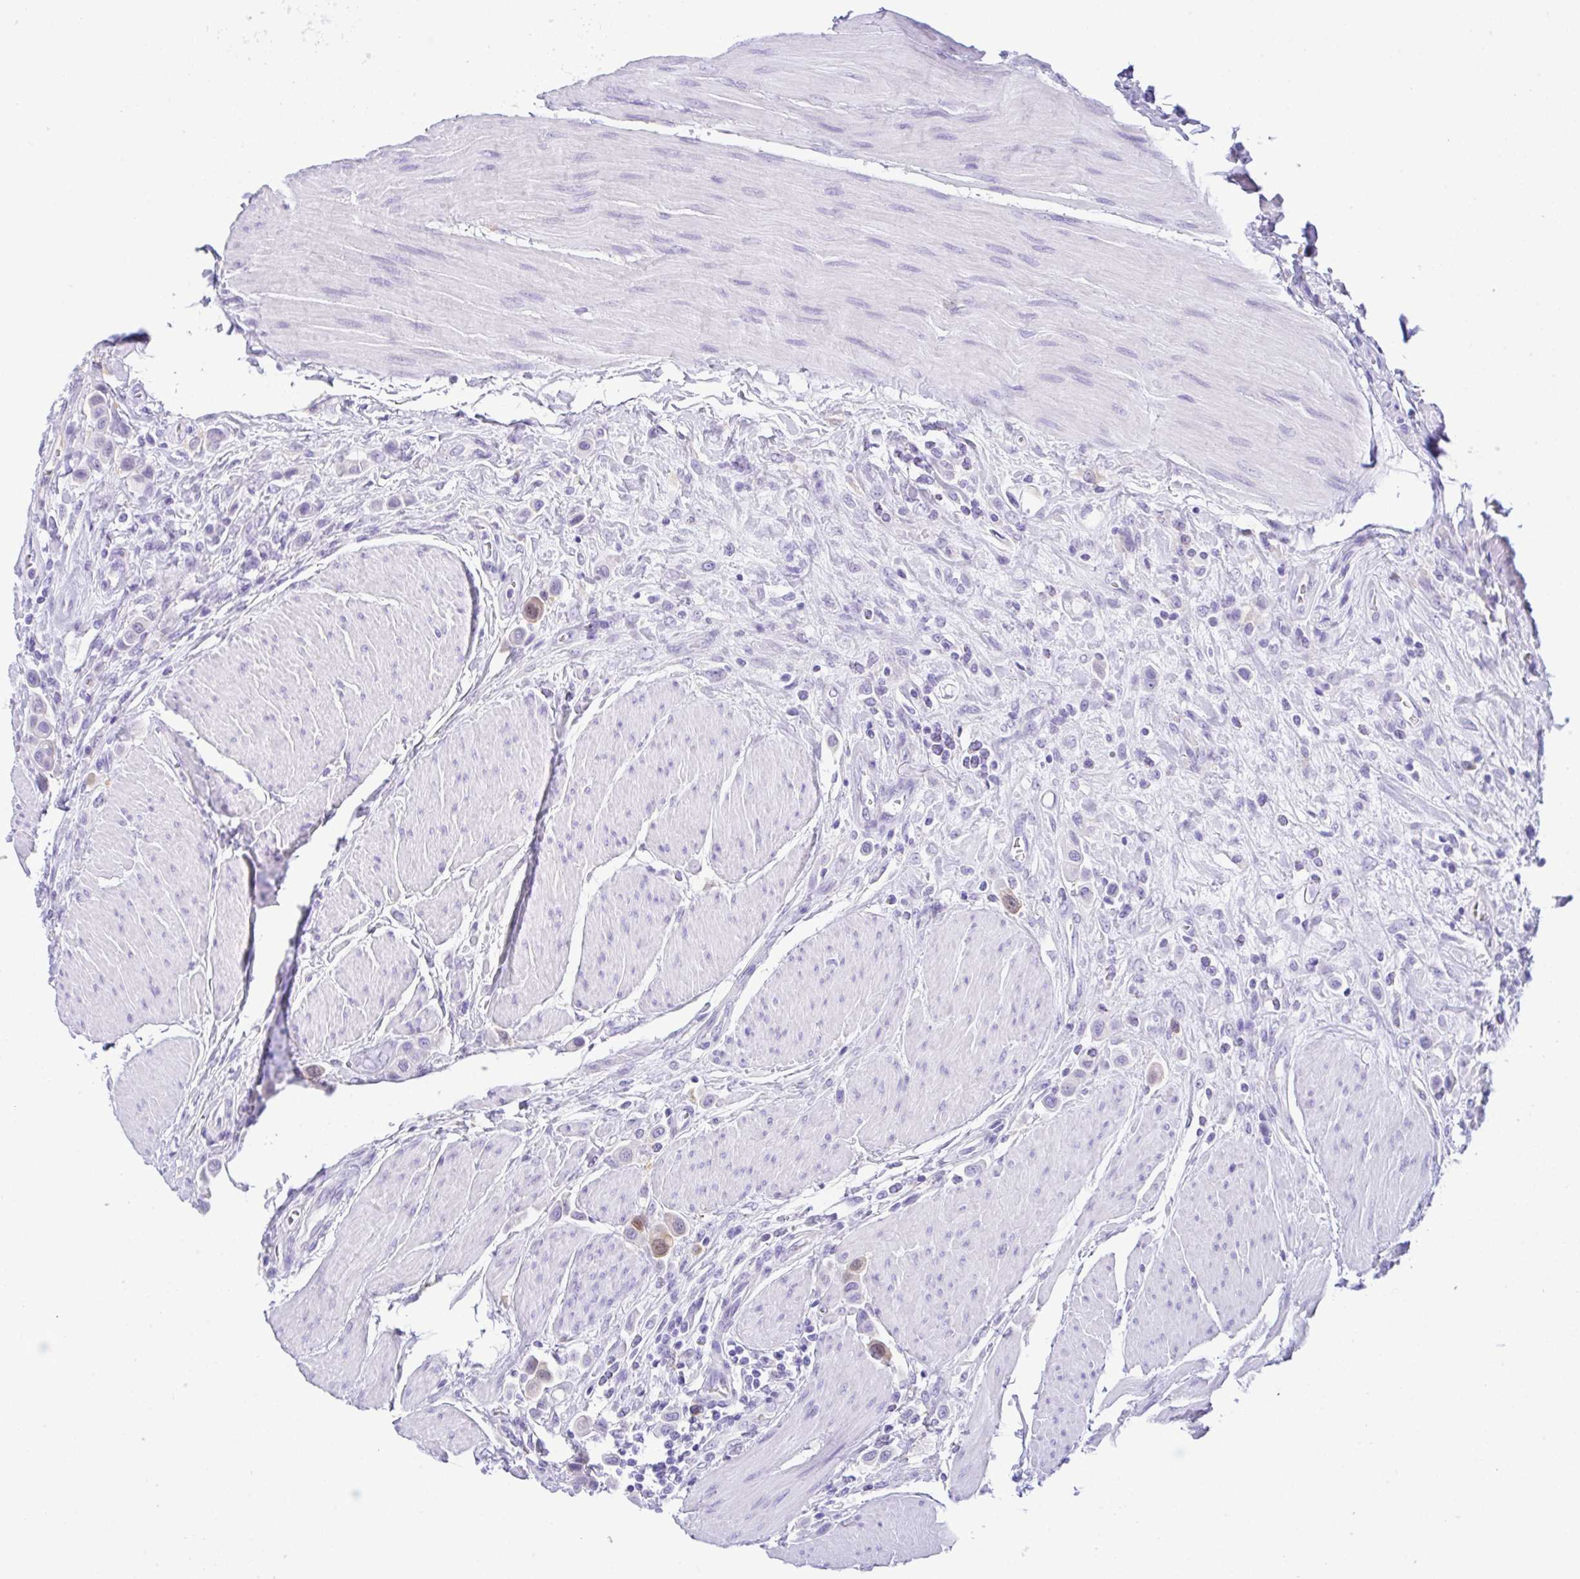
{"staining": {"intensity": "negative", "quantity": "none", "location": "none"}, "tissue": "urothelial cancer", "cell_type": "Tumor cells", "image_type": "cancer", "snomed": [{"axis": "morphology", "description": "Urothelial carcinoma, High grade"}, {"axis": "topography", "description": "Urinary bladder"}], "caption": "High power microscopy histopathology image of an immunohistochemistry (IHC) histopathology image of high-grade urothelial carcinoma, revealing no significant expression in tumor cells.", "gene": "RRM2", "patient": {"sex": "male", "age": 50}}